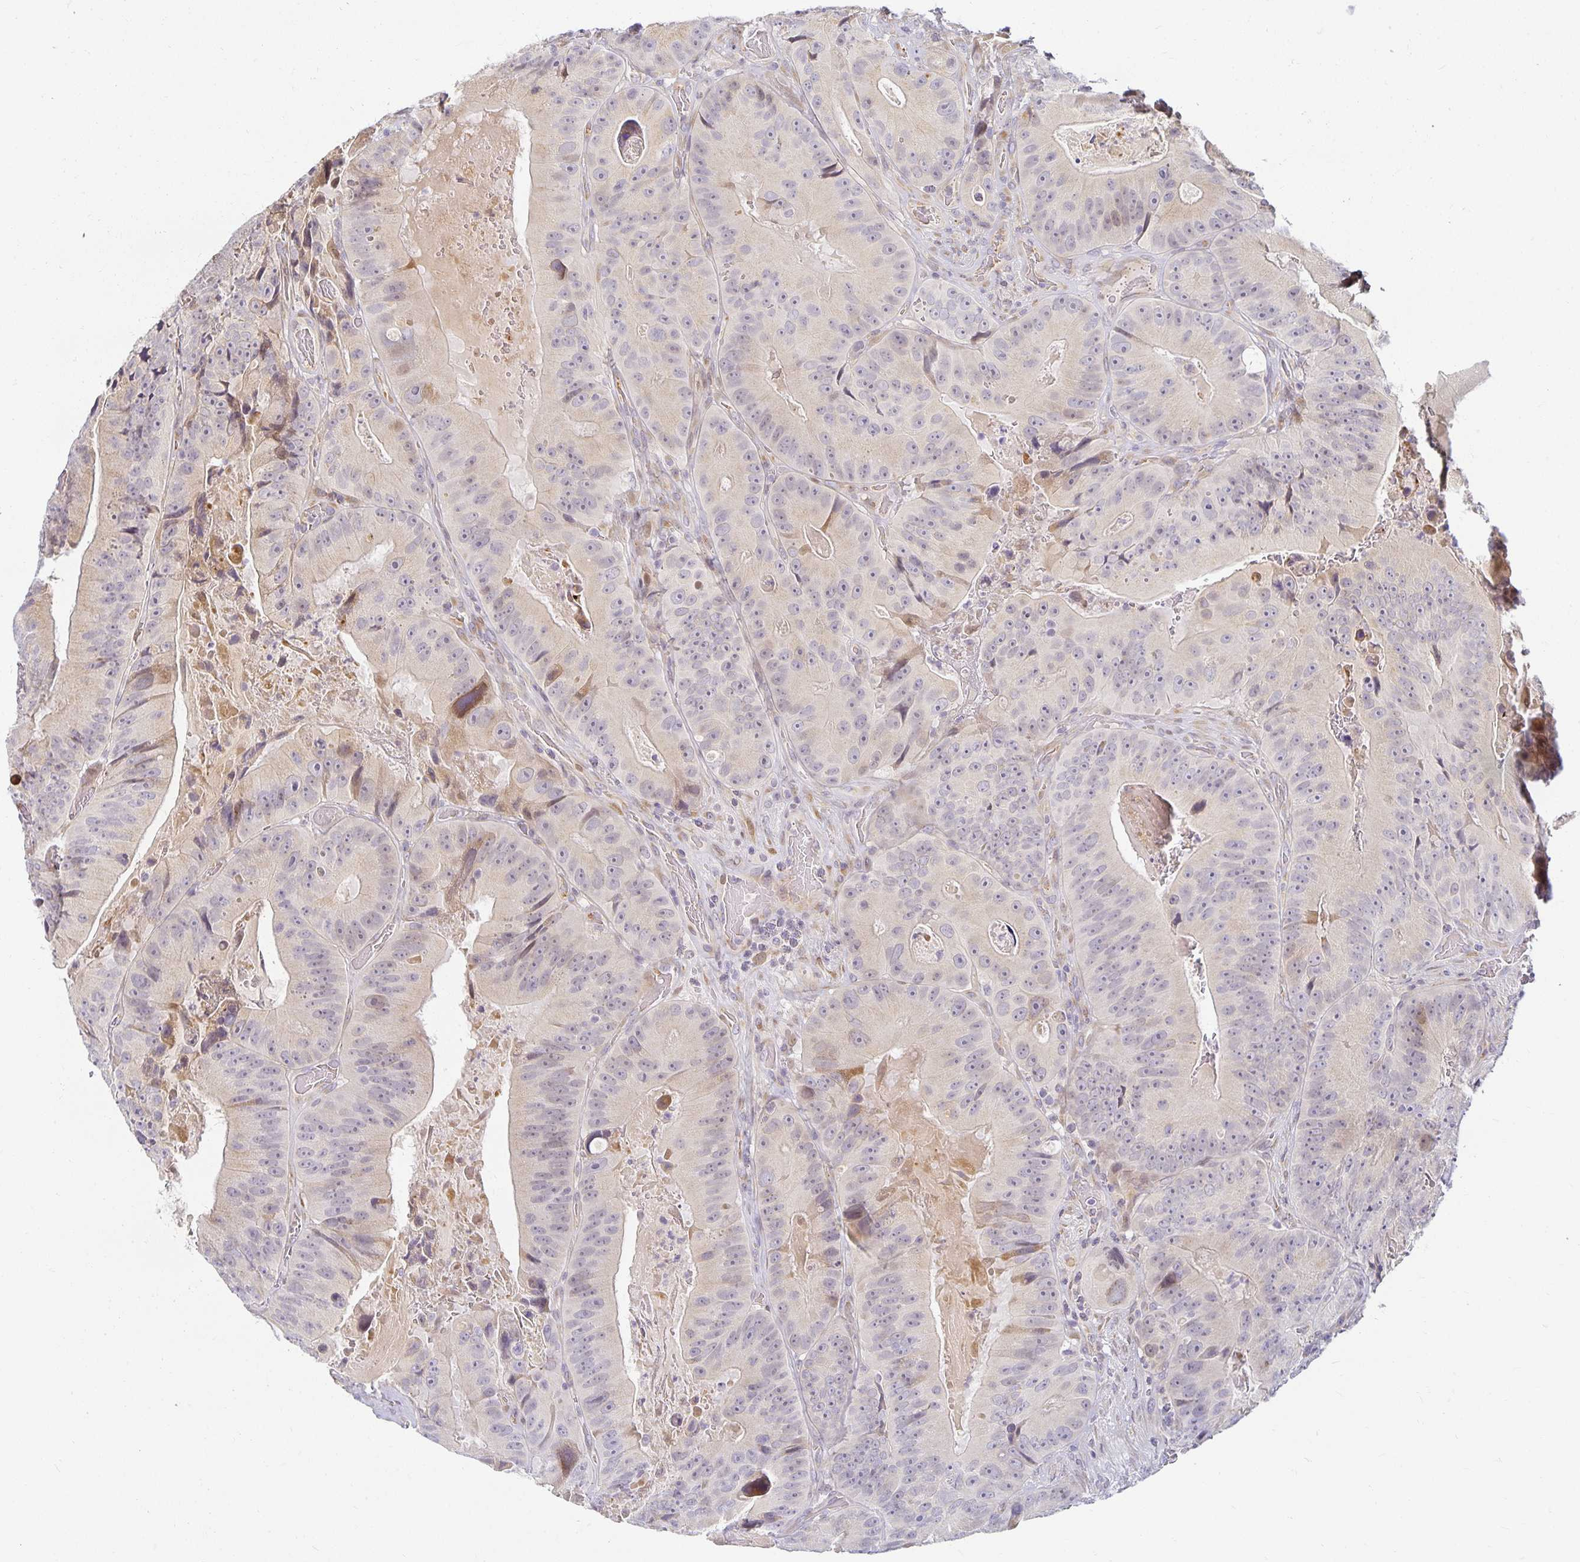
{"staining": {"intensity": "negative", "quantity": "none", "location": "none"}, "tissue": "colorectal cancer", "cell_type": "Tumor cells", "image_type": "cancer", "snomed": [{"axis": "morphology", "description": "Adenocarcinoma, NOS"}, {"axis": "topography", "description": "Colon"}], "caption": "Immunohistochemistry of human colorectal adenocarcinoma exhibits no positivity in tumor cells.", "gene": "EHF", "patient": {"sex": "female", "age": 86}}